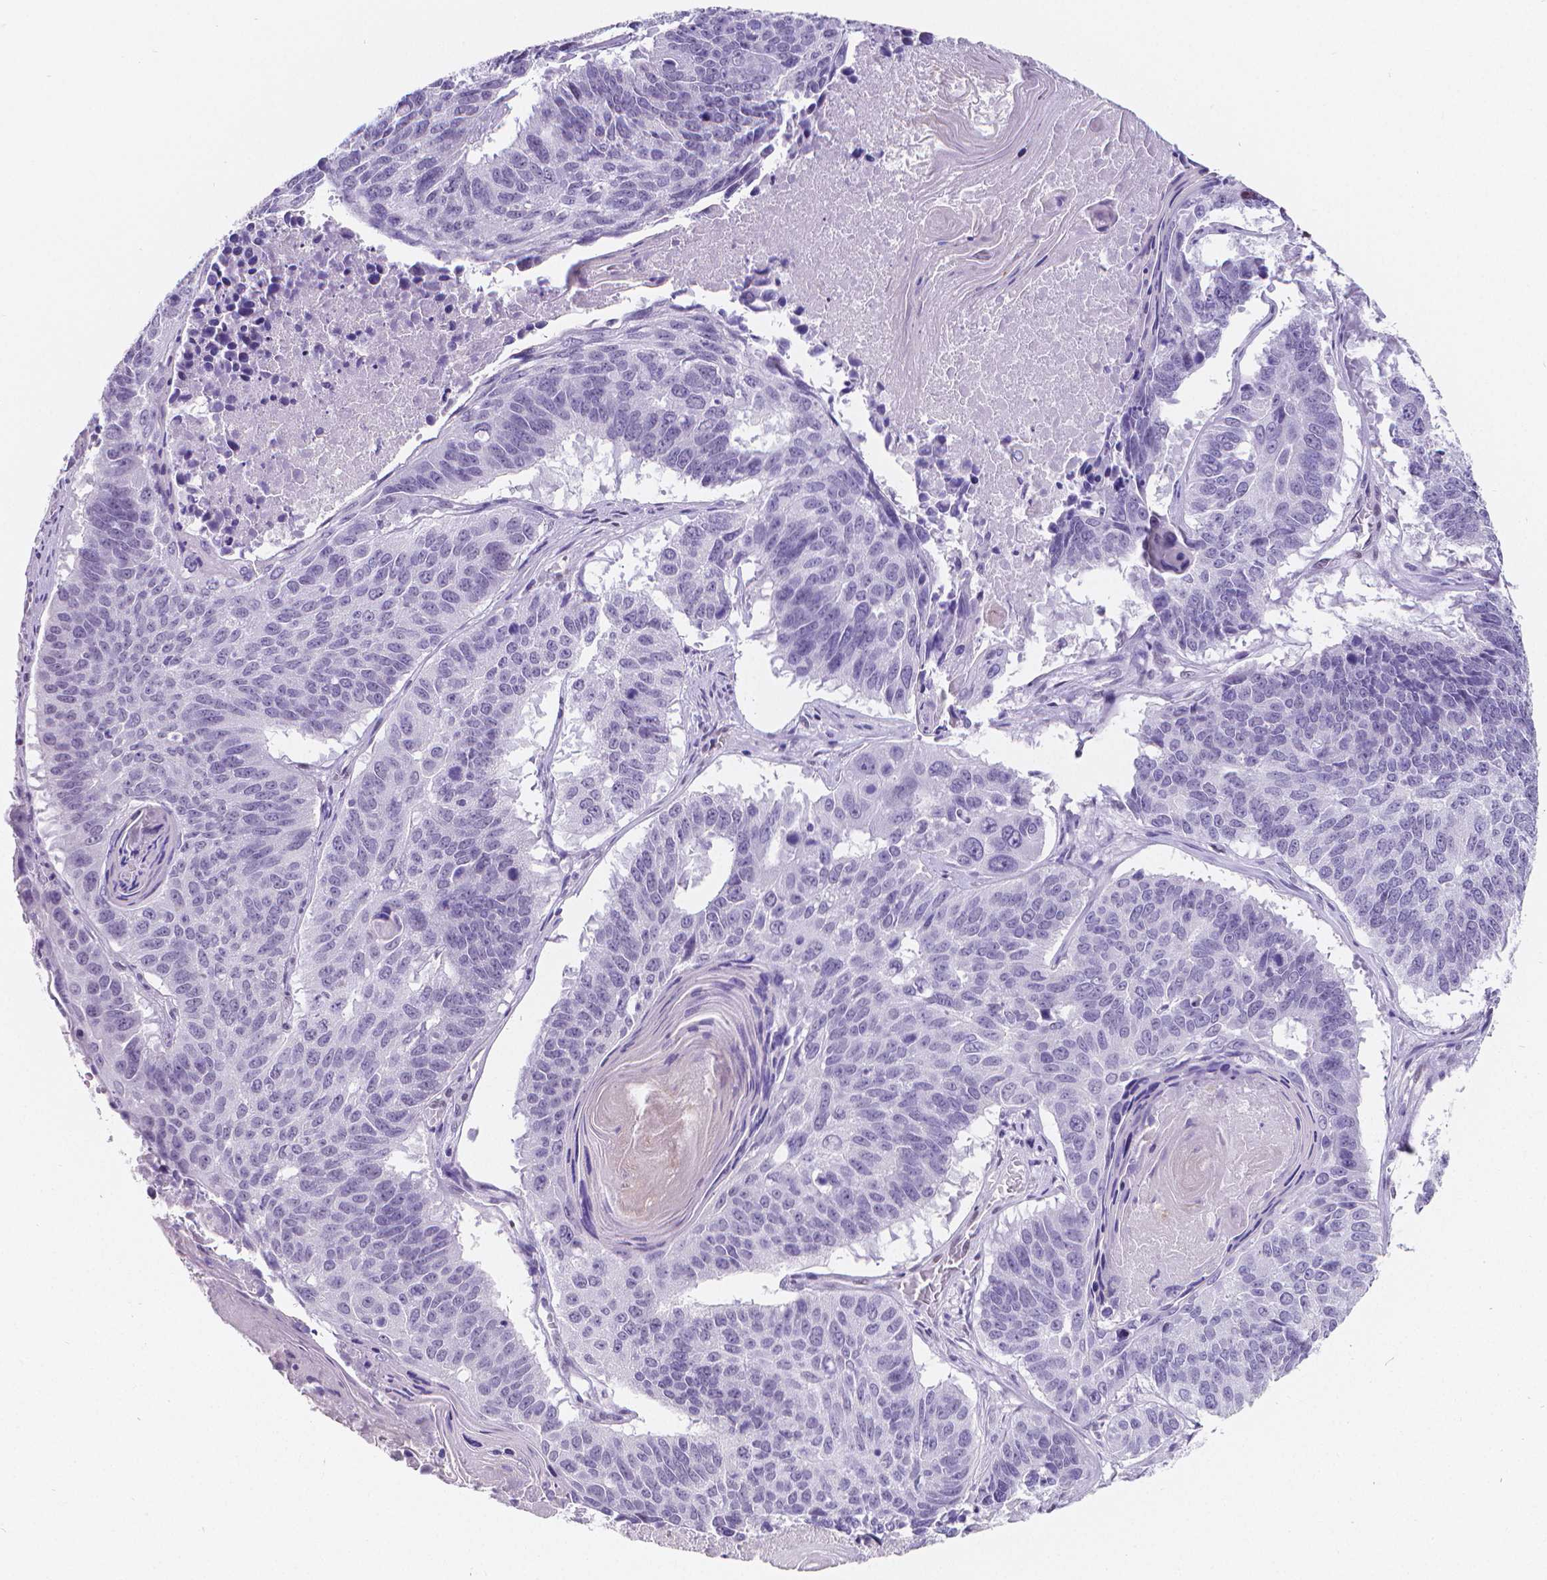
{"staining": {"intensity": "negative", "quantity": "none", "location": "none"}, "tissue": "lung cancer", "cell_type": "Tumor cells", "image_type": "cancer", "snomed": [{"axis": "morphology", "description": "Squamous cell carcinoma, NOS"}, {"axis": "topography", "description": "Lung"}], "caption": "Immunohistochemistry (IHC) micrograph of human squamous cell carcinoma (lung) stained for a protein (brown), which exhibits no staining in tumor cells.", "gene": "MEF2C", "patient": {"sex": "male", "age": 73}}